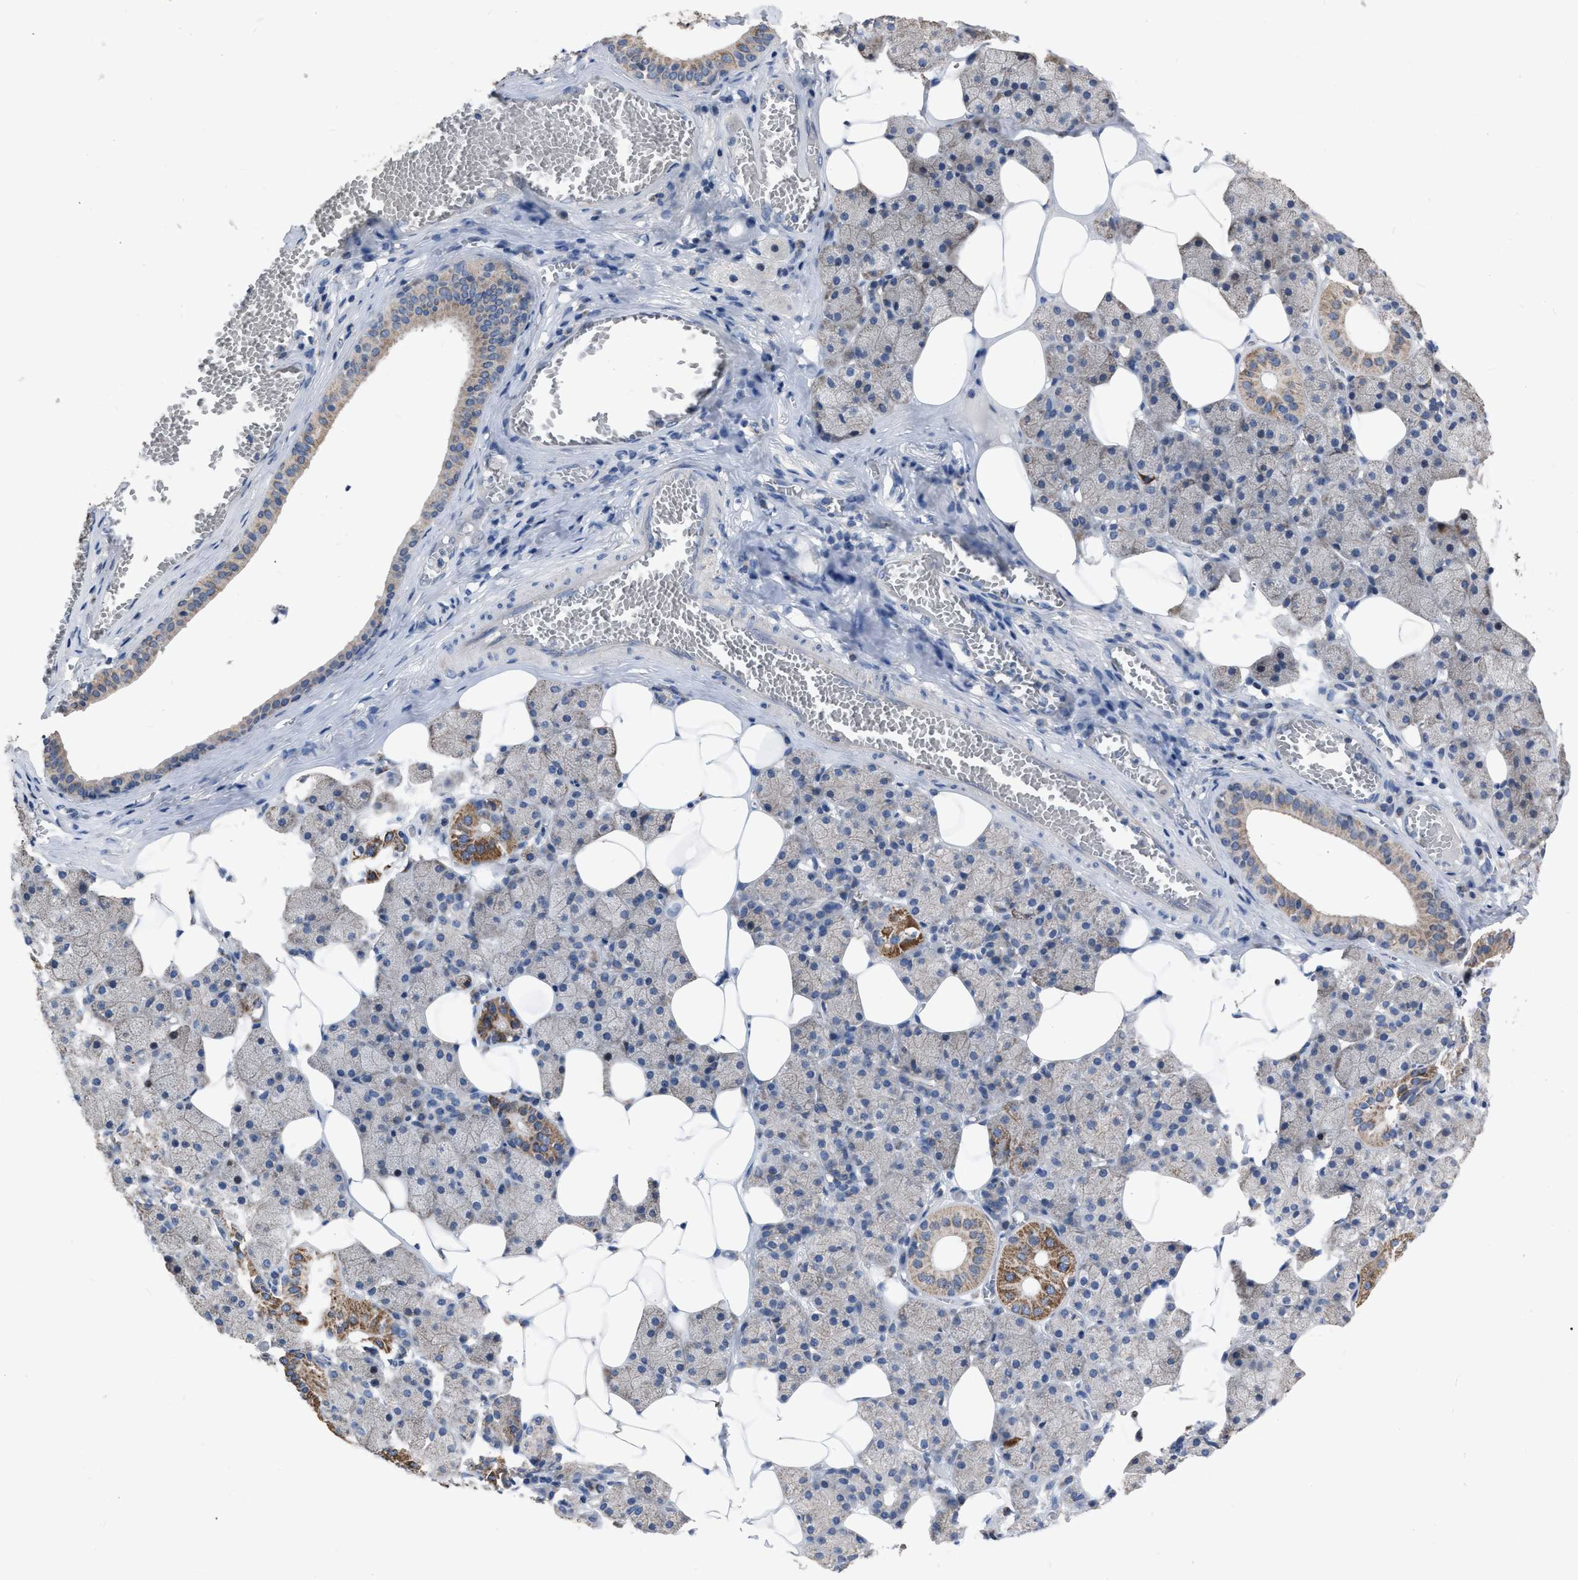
{"staining": {"intensity": "moderate", "quantity": "<25%", "location": "cytoplasmic/membranous"}, "tissue": "salivary gland", "cell_type": "Glandular cells", "image_type": "normal", "snomed": [{"axis": "morphology", "description": "Normal tissue, NOS"}, {"axis": "topography", "description": "Salivary gland"}], "caption": "Unremarkable salivary gland exhibits moderate cytoplasmic/membranous positivity in about <25% of glandular cells The protein is shown in brown color, while the nuclei are stained blue..", "gene": "DDX56", "patient": {"sex": "female", "age": 33}}